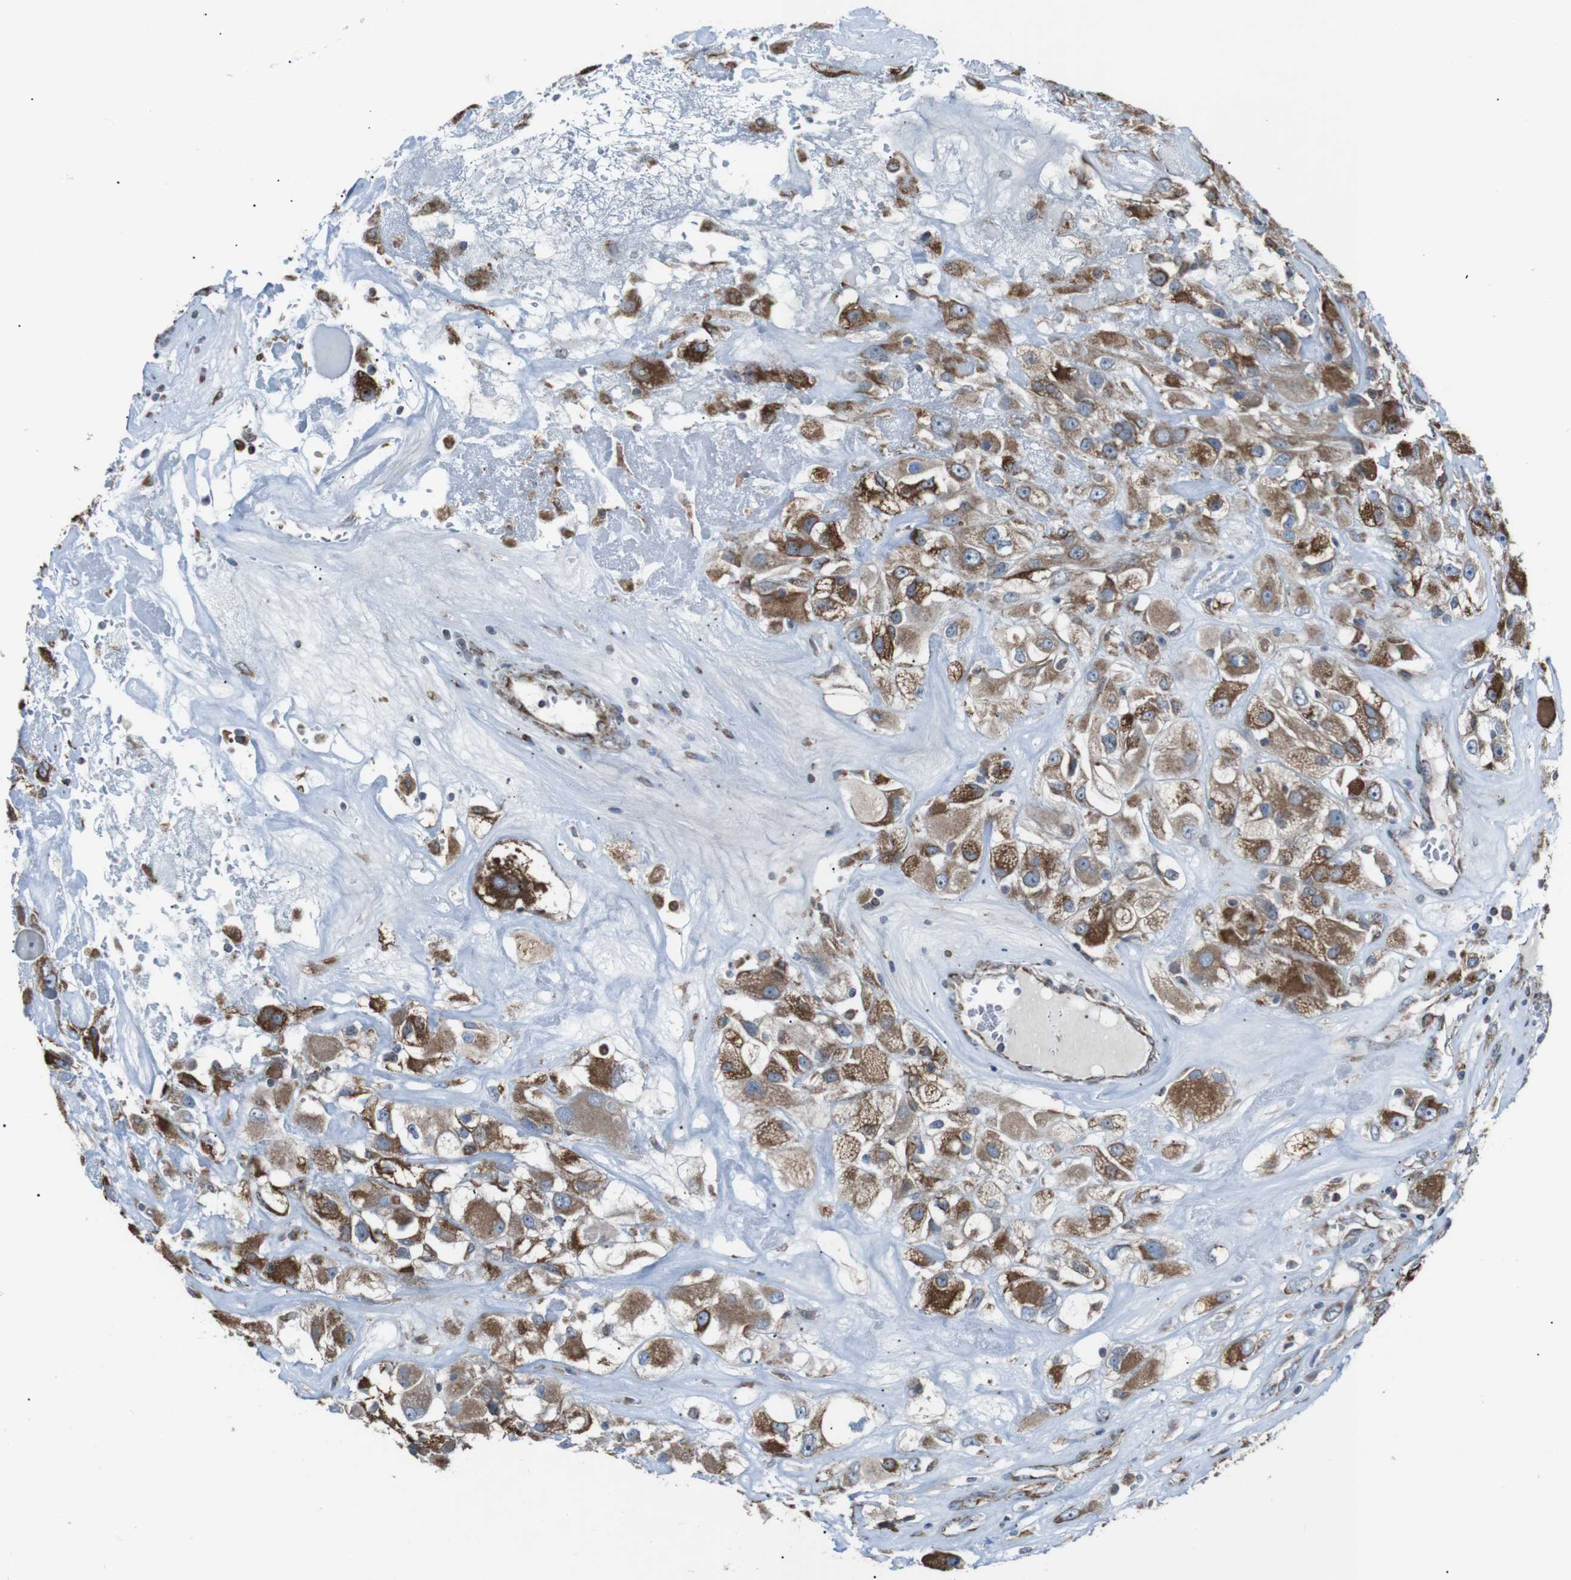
{"staining": {"intensity": "moderate", "quantity": ">75%", "location": "cytoplasmic/membranous"}, "tissue": "renal cancer", "cell_type": "Tumor cells", "image_type": "cancer", "snomed": [{"axis": "morphology", "description": "Adenocarcinoma, NOS"}, {"axis": "topography", "description": "Kidney"}], "caption": "Brown immunohistochemical staining in human renal cancer (adenocarcinoma) shows moderate cytoplasmic/membranous positivity in about >75% of tumor cells.", "gene": "CISD2", "patient": {"sex": "female", "age": 52}}